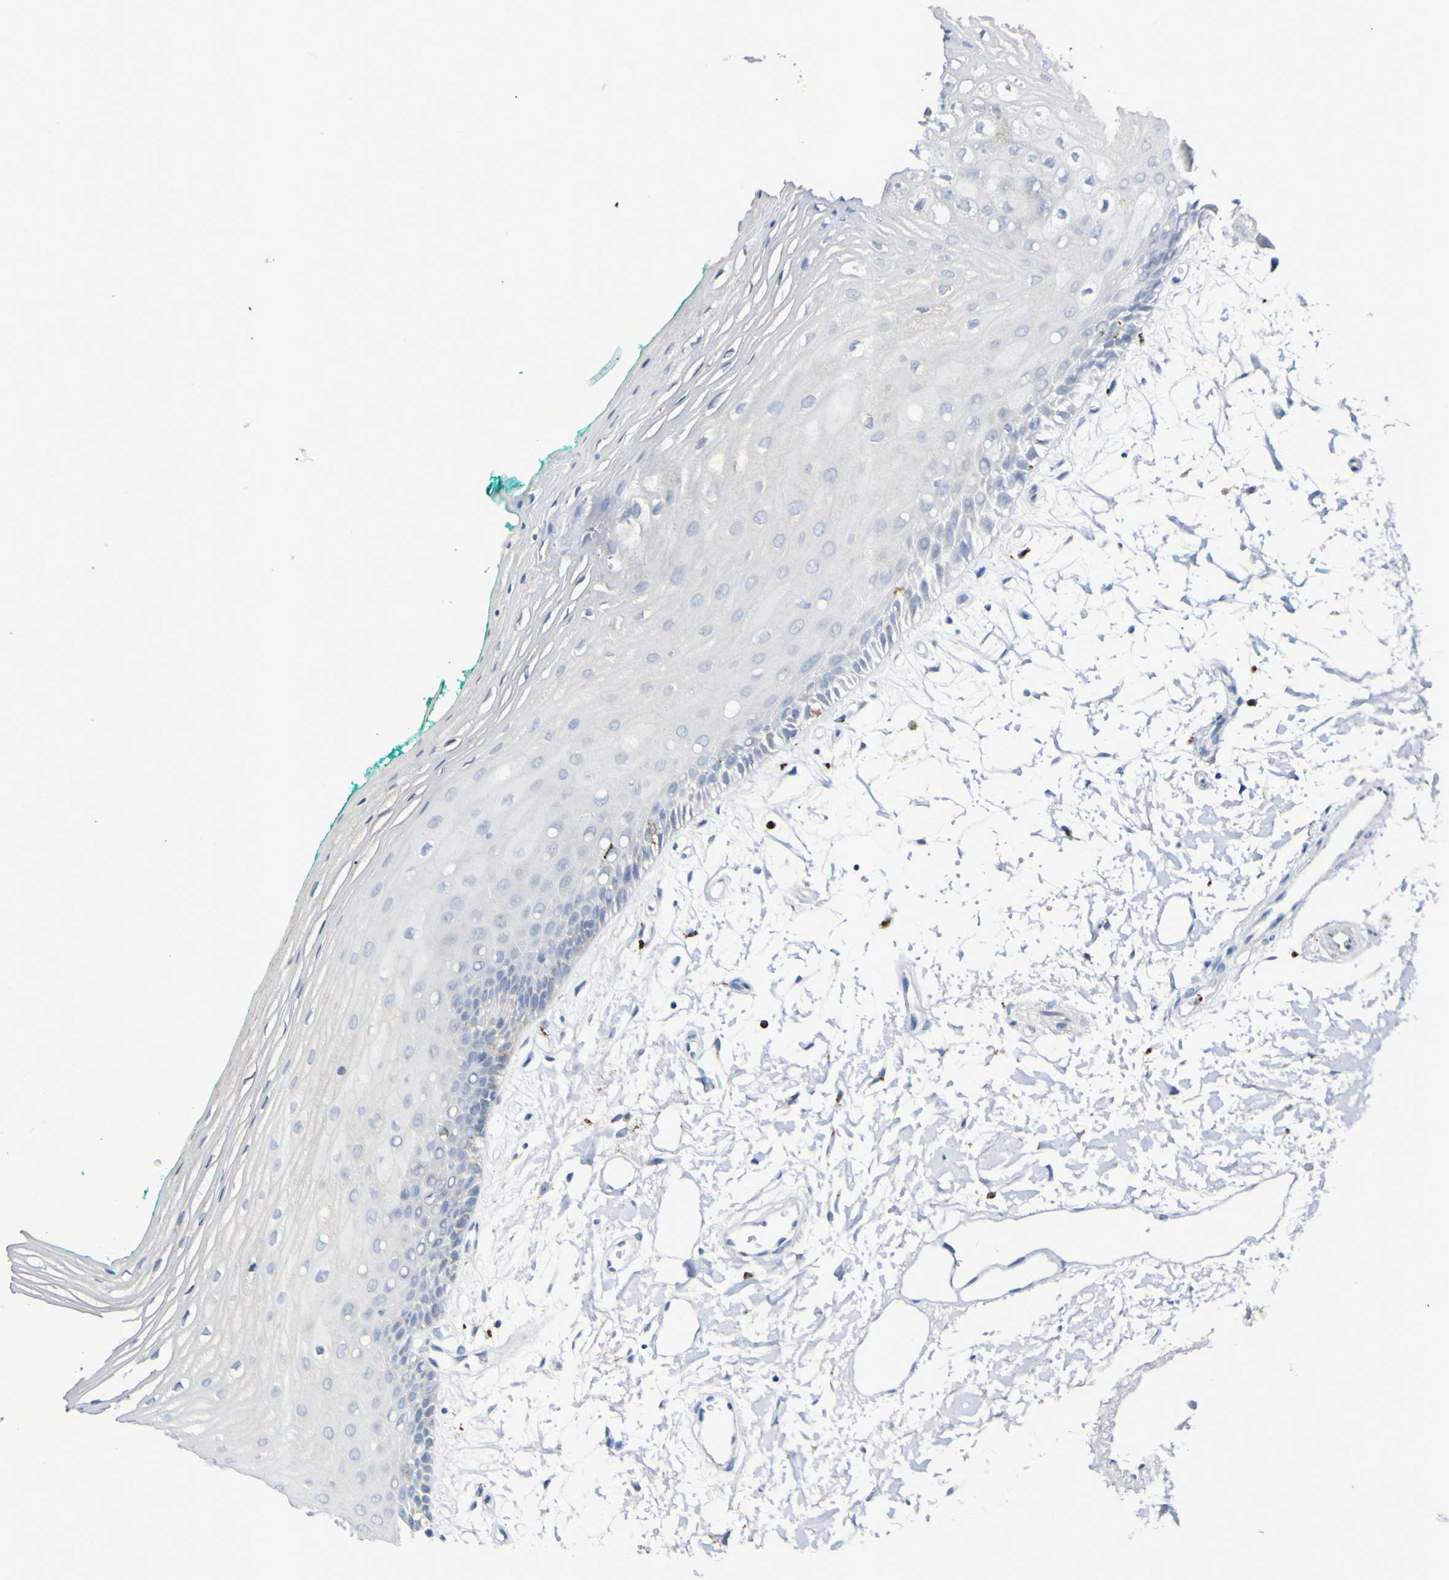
{"staining": {"intensity": "moderate", "quantity": "<25%", "location": "cytoplasmic/membranous"}, "tissue": "oral mucosa", "cell_type": "Squamous epithelial cells", "image_type": "normal", "snomed": [{"axis": "morphology", "description": "Normal tissue, NOS"}, {"axis": "topography", "description": "Skeletal muscle"}, {"axis": "topography", "description": "Oral tissue"}, {"axis": "topography", "description": "Peripheral nerve tissue"}], "caption": "Squamous epithelial cells demonstrate low levels of moderate cytoplasmic/membranous staining in about <25% of cells in normal oral mucosa.", "gene": "TPH1", "patient": {"sex": "female", "age": 84}}